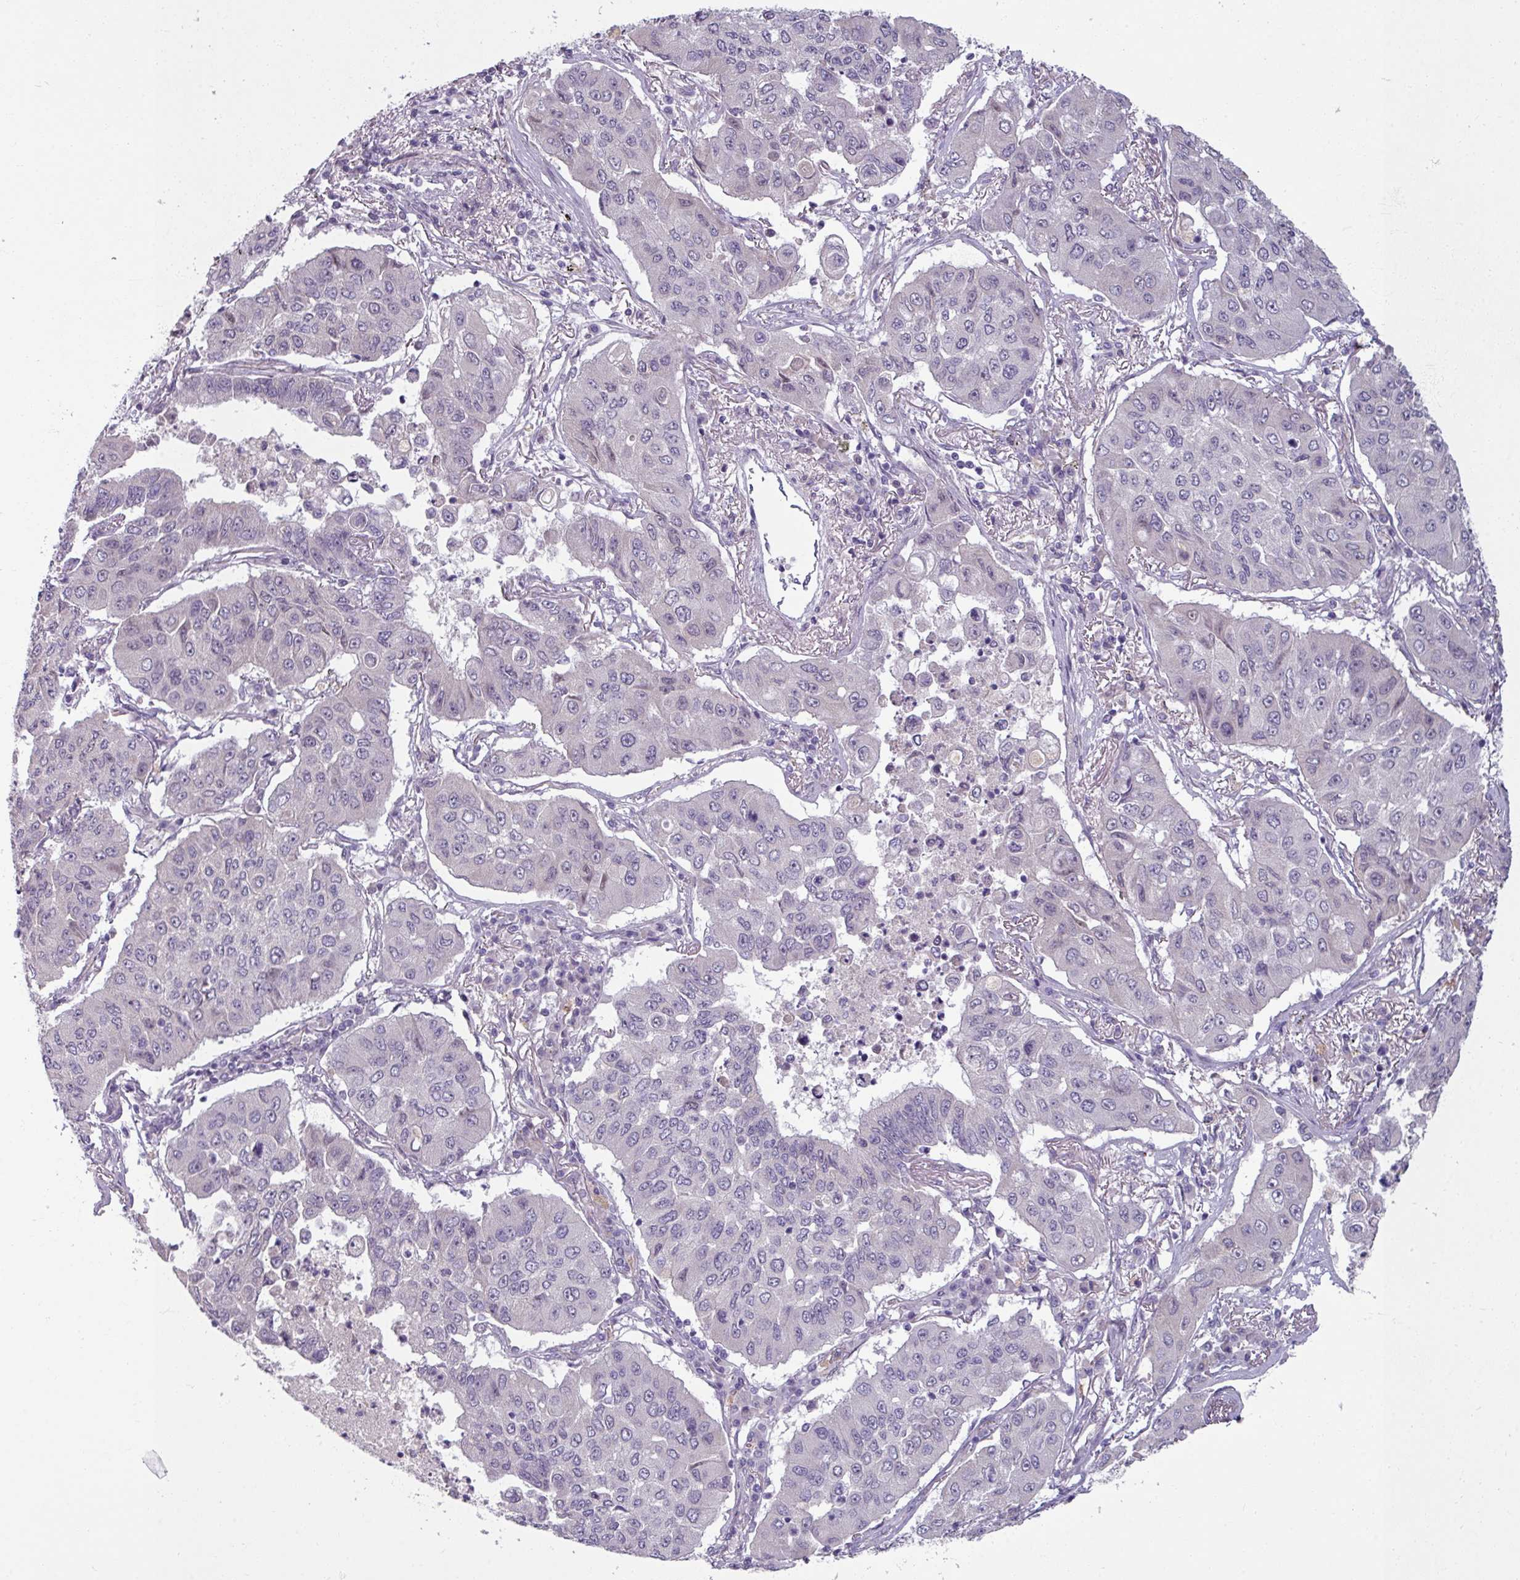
{"staining": {"intensity": "weak", "quantity": "<25%", "location": "nuclear"}, "tissue": "lung cancer", "cell_type": "Tumor cells", "image_type": "cancer", "snomed": [{"axis": "morphology", "description": "Squamous cell carcinoma, NOS"}, {"axis": "topography", "description": "Lung"}], "caption": "There is no significant staining in tumor cells of squamous cell carcinoma (lung). The staining is performed using DAB (3,3'-diaminobenzidine) brown chromogen with nuclei counter-stained in using hematoxylin.", "gene": "UVSSA", "patient": {"sex": "male", "age": 74}}